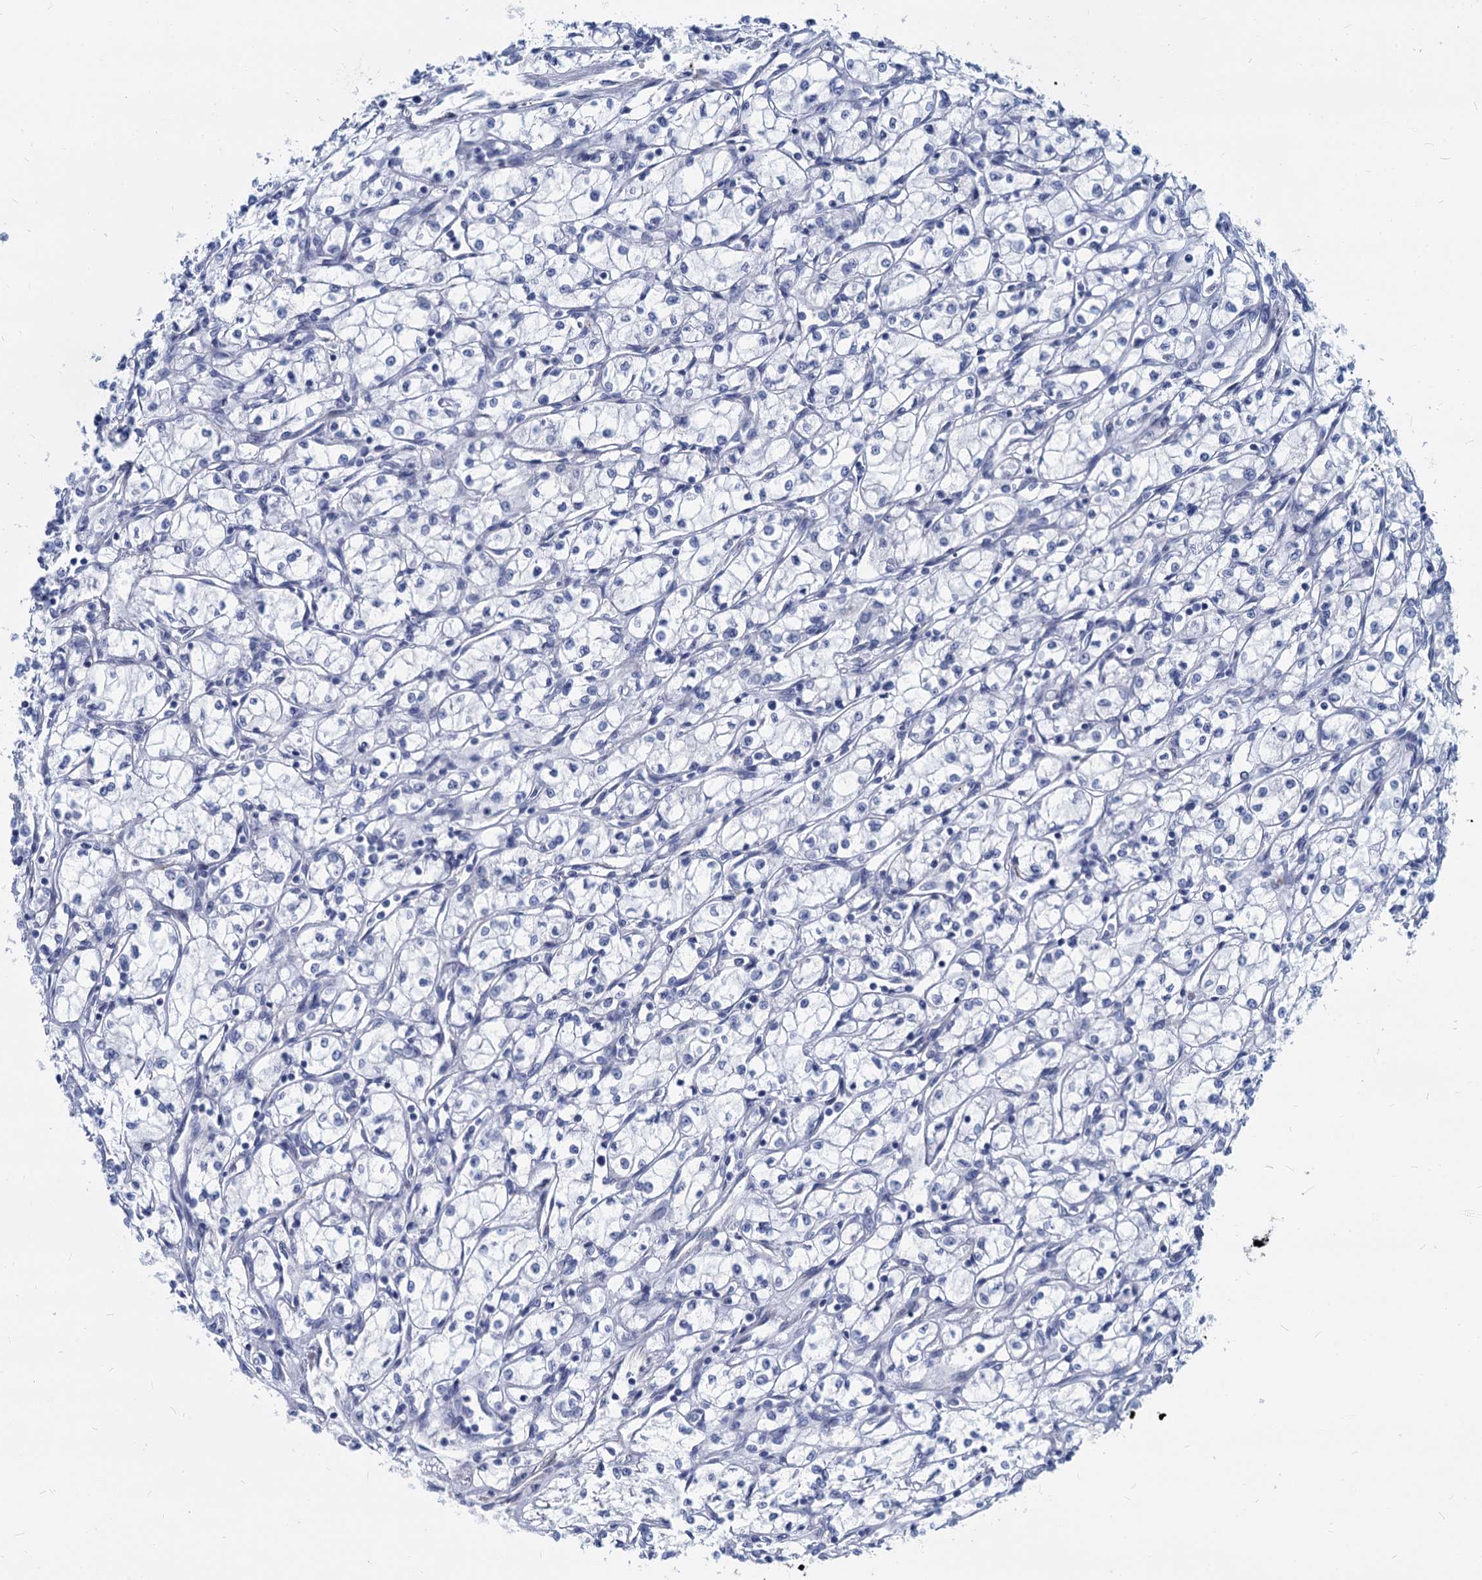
{"staining": {"intensity": "negative", "quantity": "none", "location": "none"}, "tissue": "renal cancer", "cell_type": "Tumor cells", "image_type": "cancer", "snomed": [{"axis": "morphology", "description": "Adenocarcinoma, NOS"}, {"axis": "topography", "description": "Kidney"}], "caption": "Protein analysis of renal cancer (adenocarcinoma) exhibits no significant expression in tumor cells.", "gene": "GSTM3", "patient": {"sex": "male", "age": 59}}